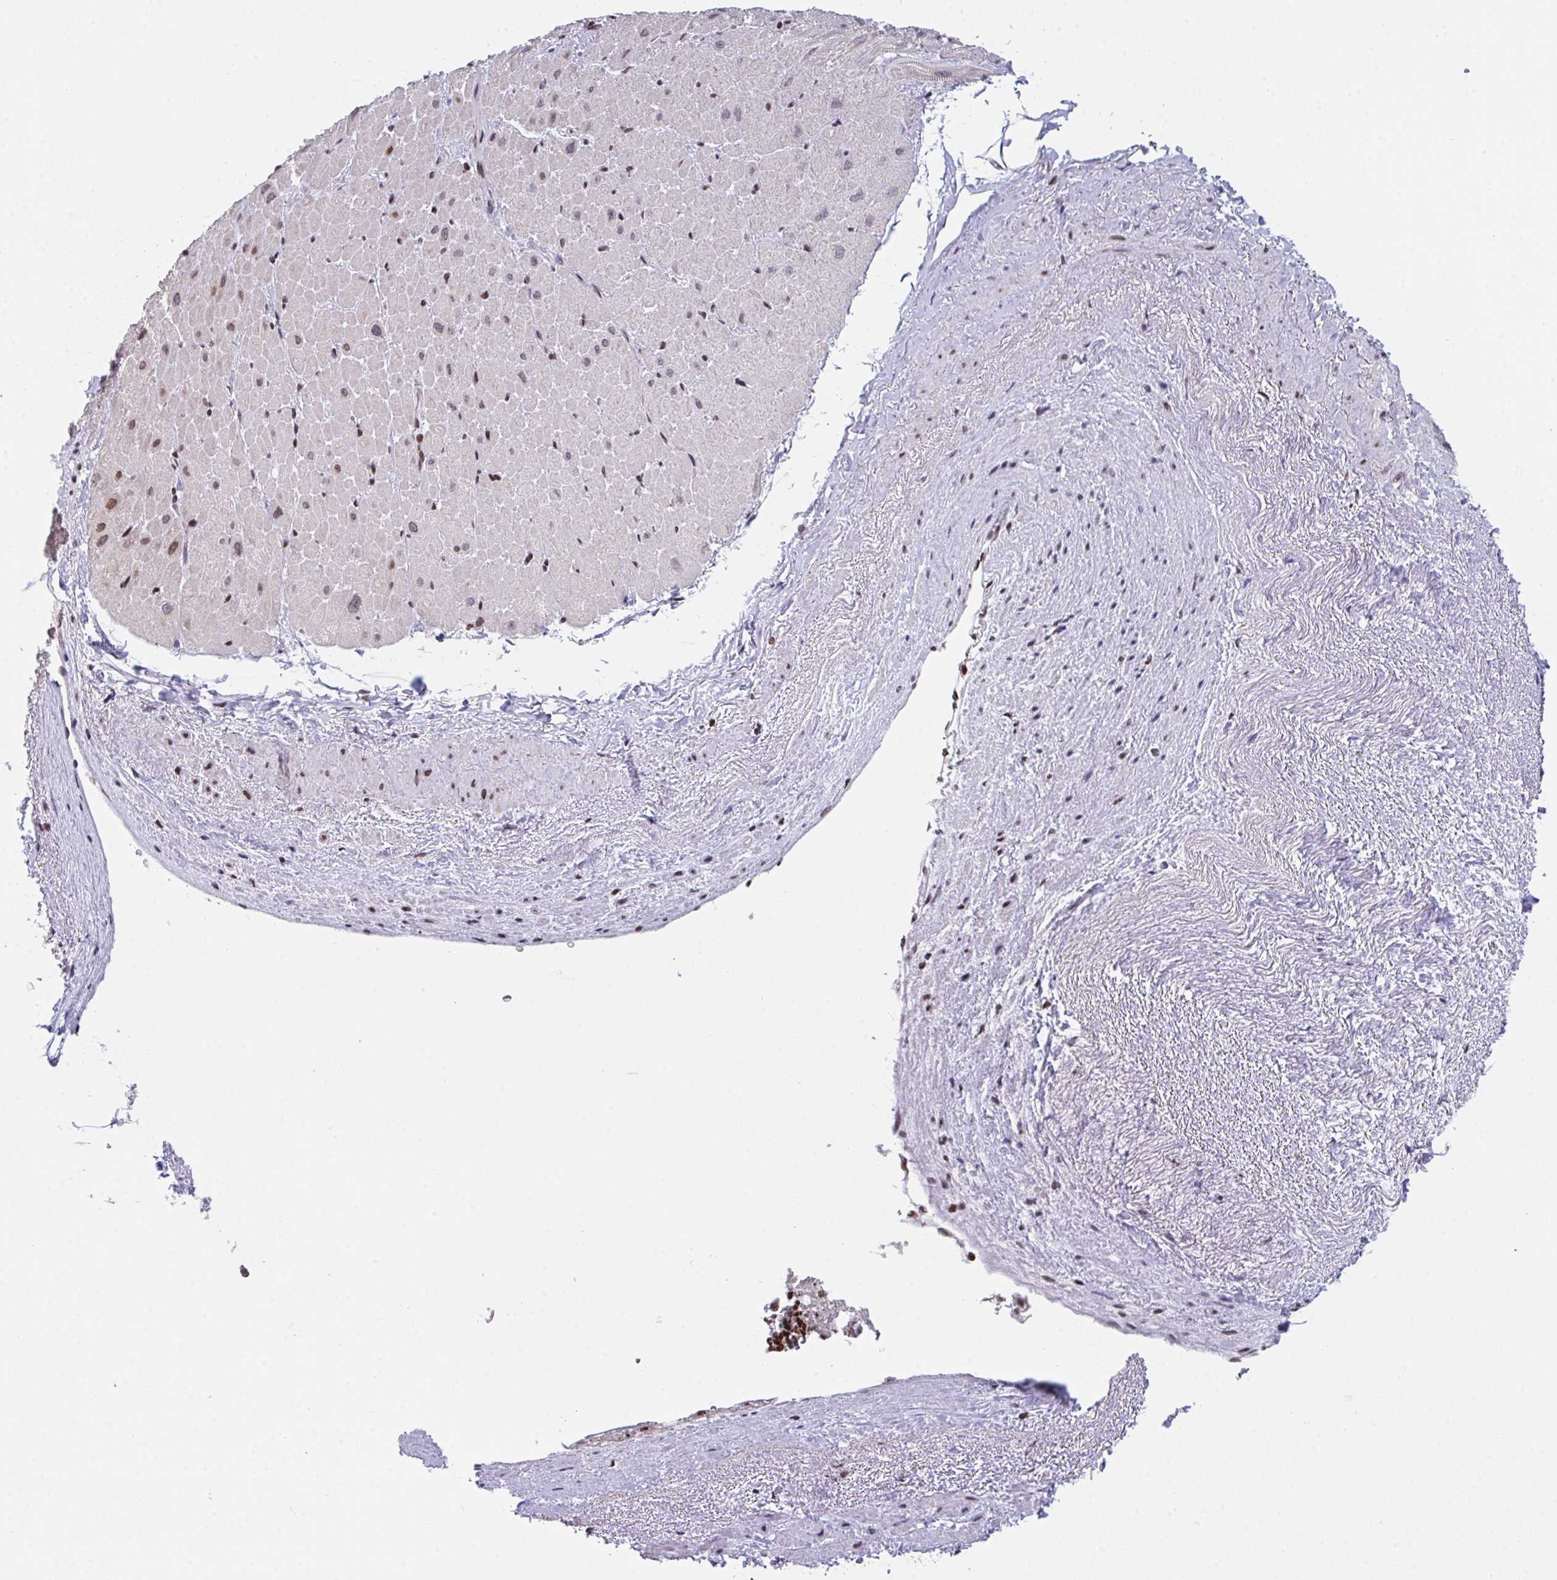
{"staining": {"intensity": "moderate", "quantity": ">75%", "location": "cytoplasmic/membranous,nuclear"}, "tissue": "heart muscle", "cell_type": "Cardiomyocytes", "image_type": "normal", "snomed": [{"axis": "morphology", "description": "Normal tissue, NOS"}, {"axis": "topography", "description": "Heart"}], "caption": "Immunohistochemical staining of normal human heart muscle demonstrates medium levels of moderate cytoplasmic/membranous,nuclear expression in approximately >75% of cardiomyocytes. The protein is shown in brown color, while the nuclei are stained blue.", "gene": "PCDHB8", "patient": {"sex": "male", "age": 62}}